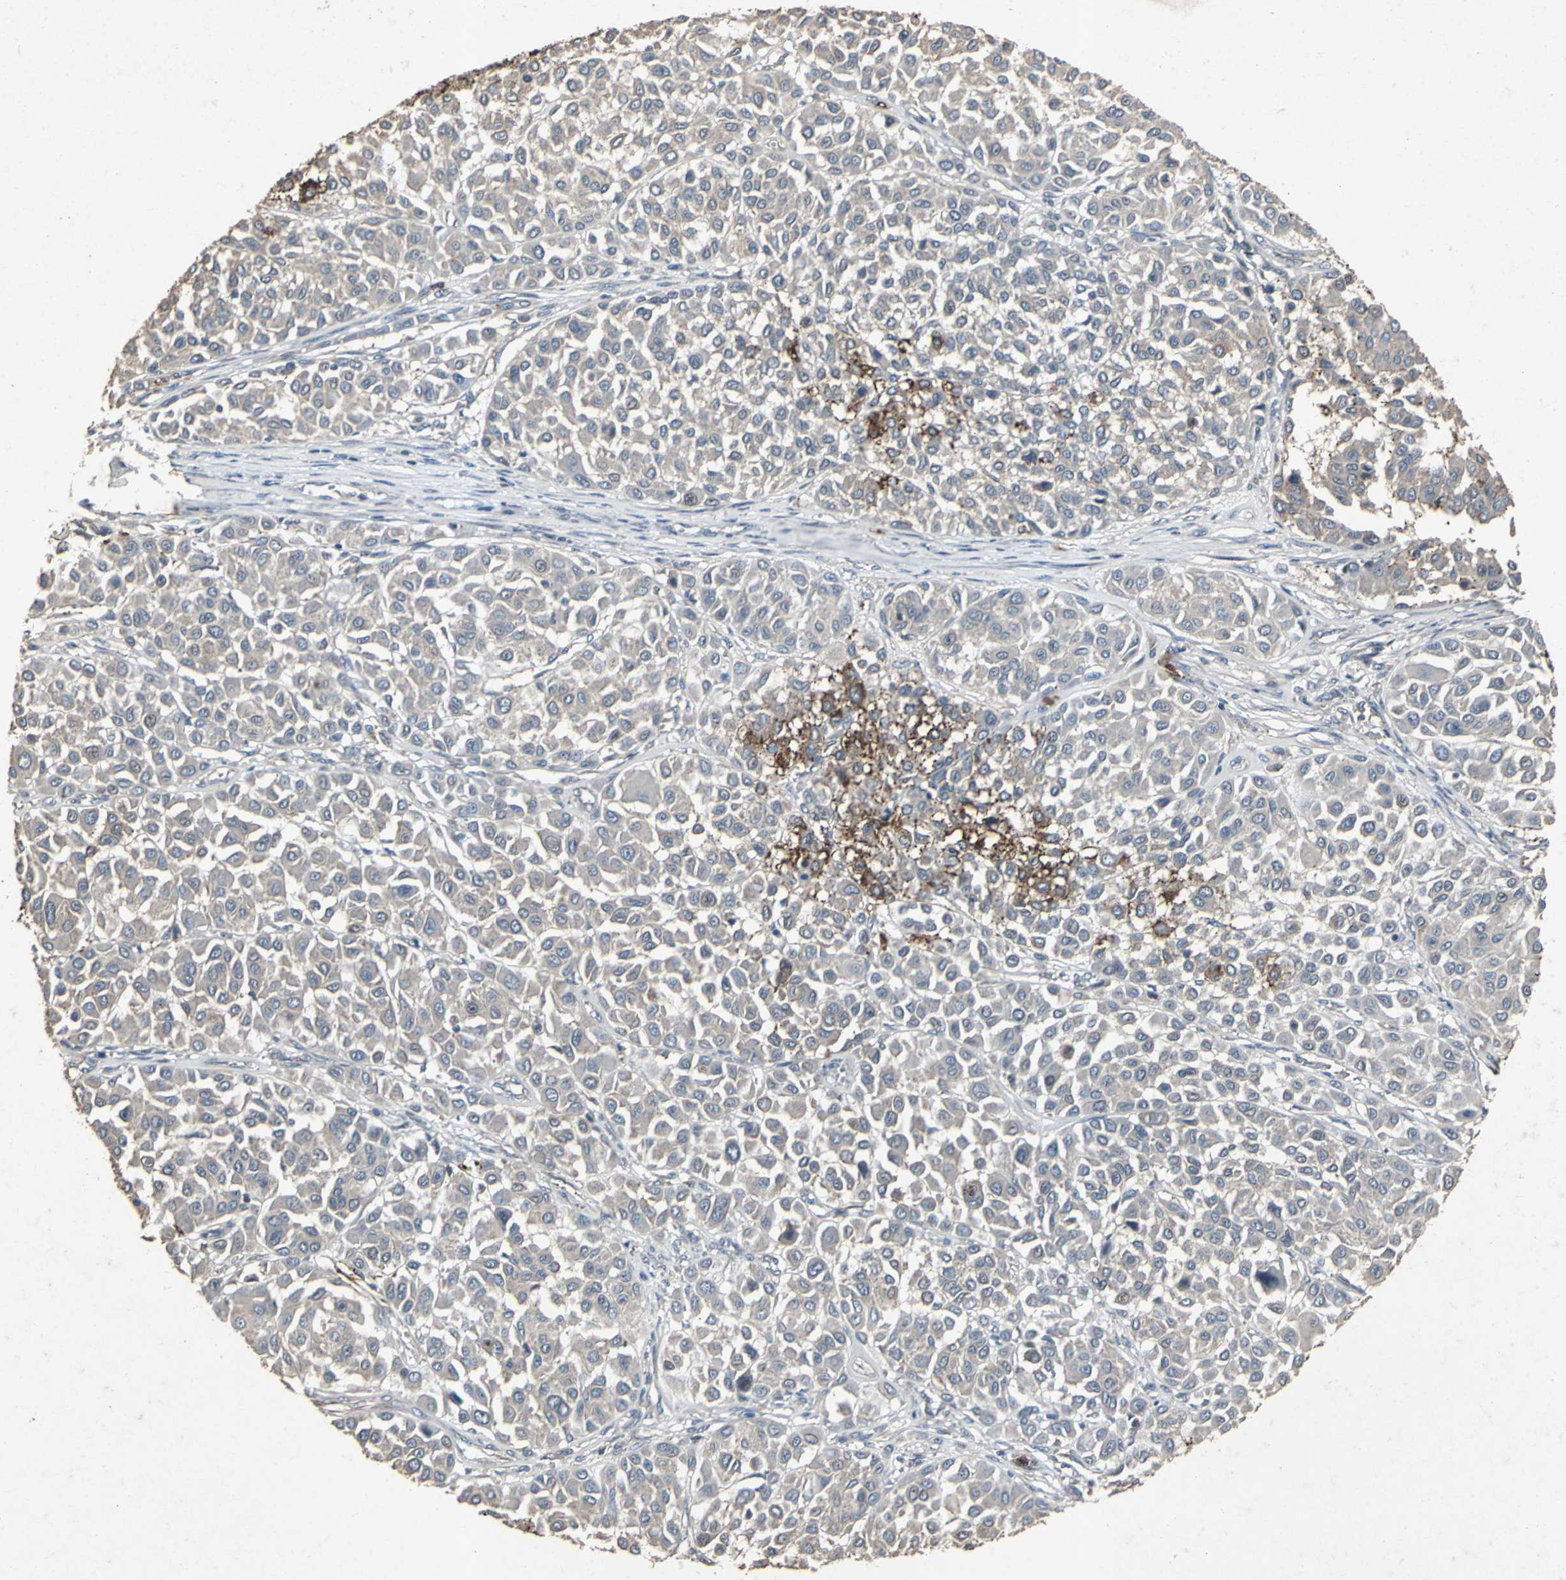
{"staining": {"intensity": "strong", "quantity": "<25%", "location": "cytoplasmic/membranous"}, "tissue": "melanoma", "cell_type": "Tumor cells", "image_type": "cancer", "snomed": [{"axis": "morphology", "description": "Malignant melanoma, Metastatic site"}, {"axis": "topography", "description": "Soft tissue"}], "caption": "The photomicrograph demonstrates a brown stain indicating the presence of a protein in the cytoplasmic/membranous of tumor cells in malignant melanoma (metastatic site).", "gene": "CCR9", "patient": {"sex": "male", "age": 41}}